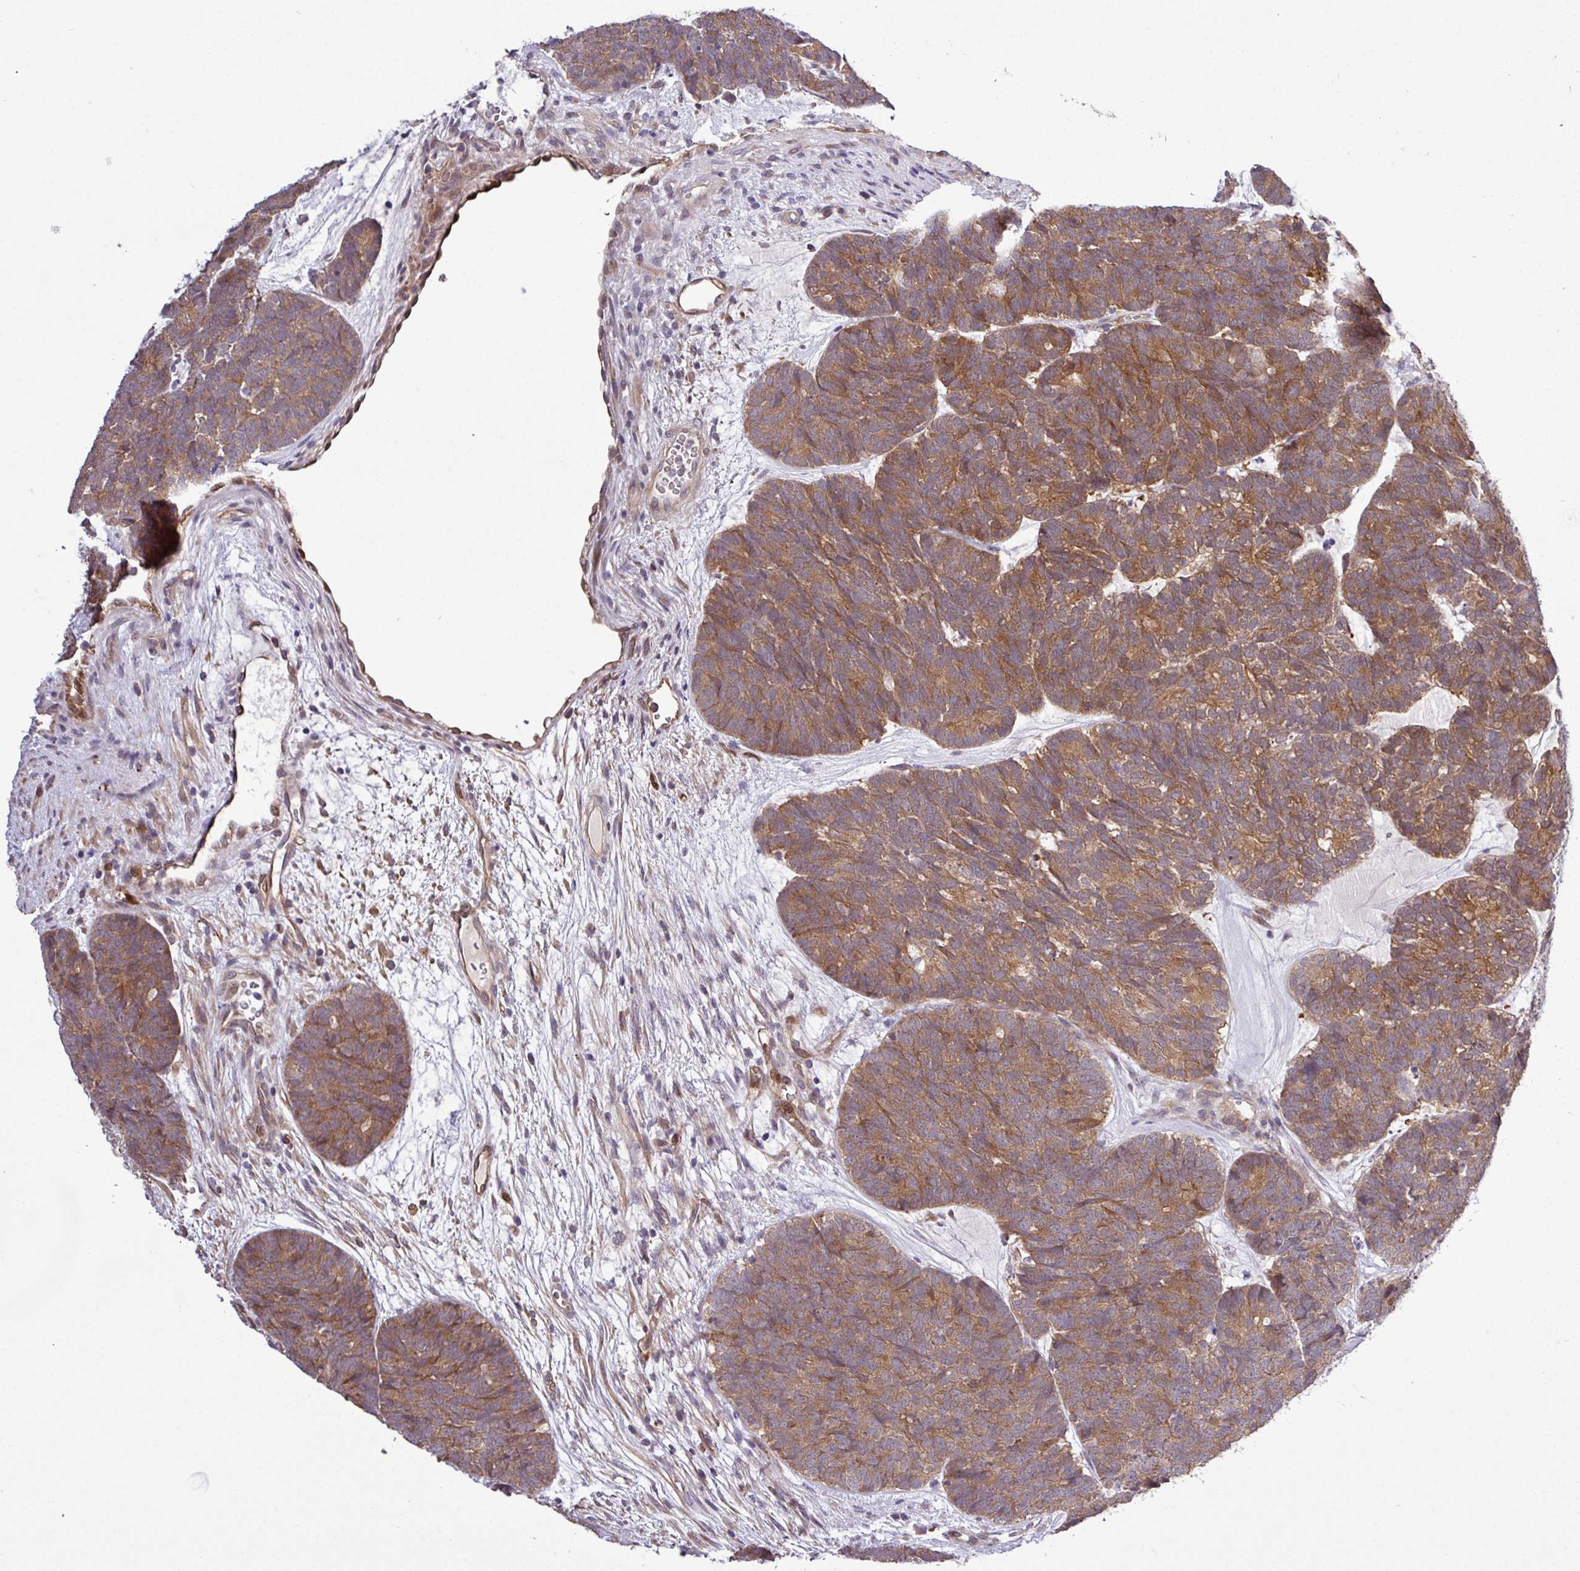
{"staining": {"intensity": "moderate", "quantity": ">75%", "location": "cytoplasmic/membranous"}, "tissue": "head and neck cancer", "cell_type": "Tumor cells", "image_type": "cancer", "snomed": [{"axis": "morphology", "description": "Adenocarcinoma, NOS"}, {"axis": "topography", "description": "Head-Neck"}], "caption": "Immunohistochemical staining of head and neck cancer (adenocarcinoma) demonstrates medium levels of moderate cytoplasmic/membranous protein positivity in approximately >75% of tumor cells. (IHC, brightfield microscopy, high magnification).", "gene": "CARHSP1", "patient": {"sex": "female", "age": 81}}